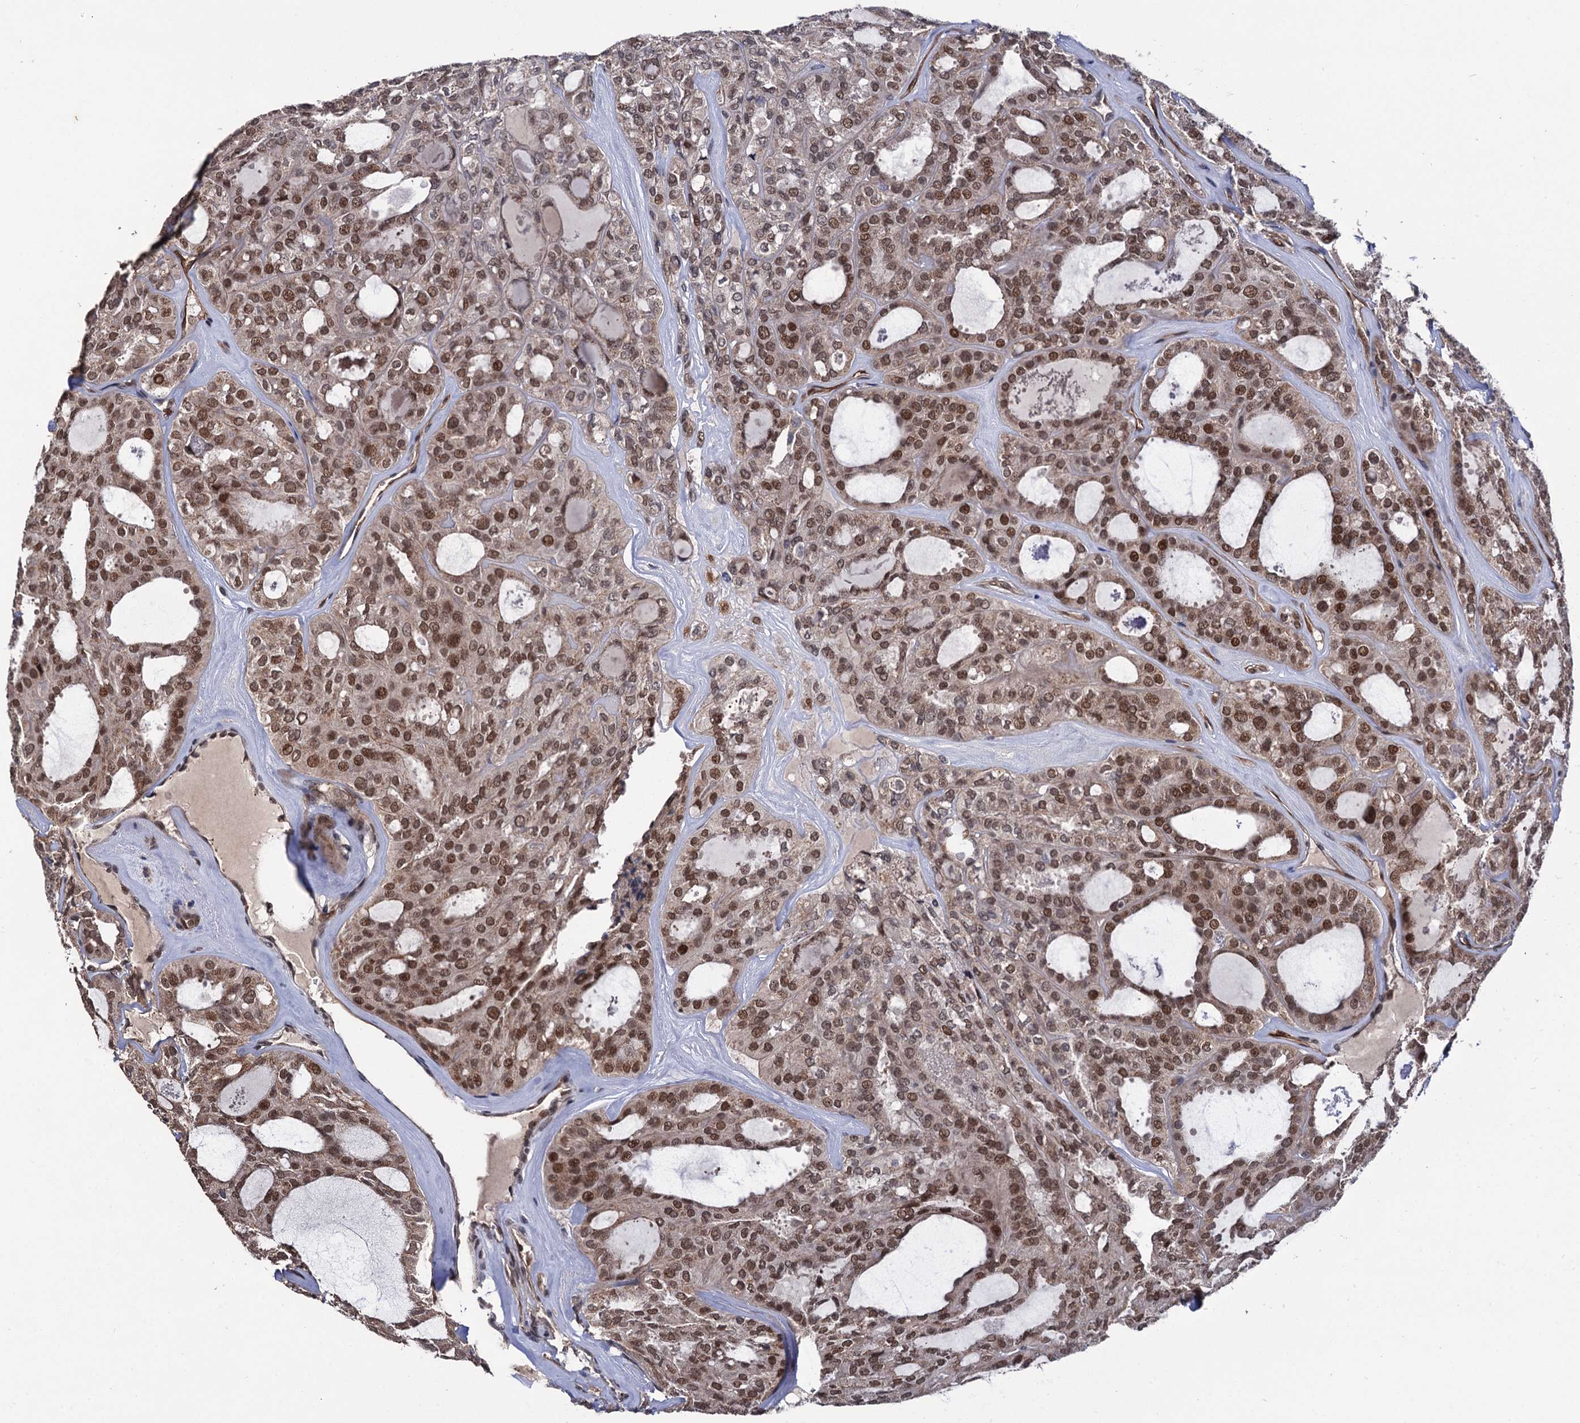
{"staining": {"intensity": "moderate", "quantity": "25%-75%", "location": "nuclear"}, "tissue": "thyroid cancer", "cell_type": "Tumor cells", "image_type": "cancer", "snomed": [{"axis": "morphology", "description": "Follicular adenoma carcinoma, NOS"}, {"axis": "topography", "description": "Thyroid gland"}], "caption": "Immunohistochemistry (IHC) of human thyroid cancer displays medium levels of moderate nuclear positivity in approximately 25%-75% of tumor cells.", "gene": "LRRC63", "patient": {"sex": "male", "age": 75}}